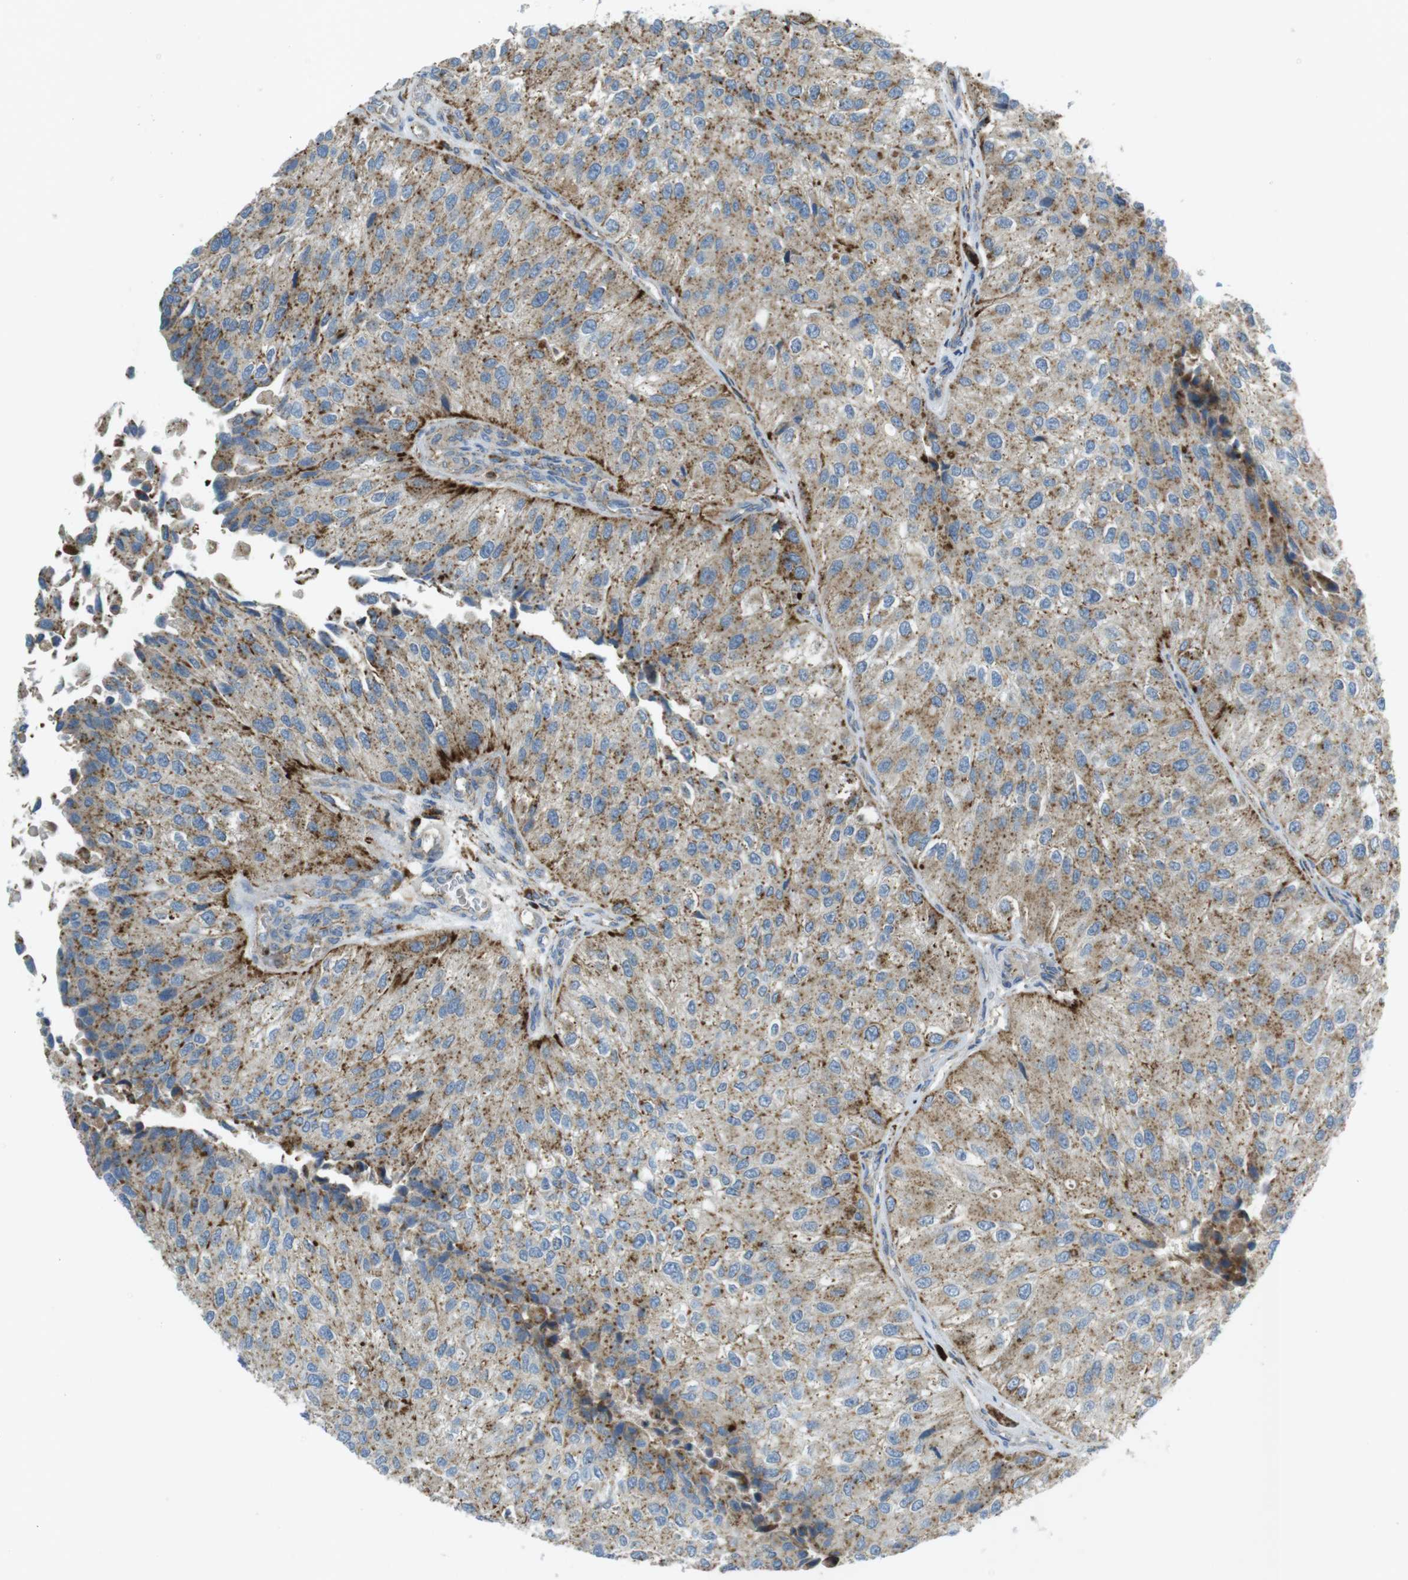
{"staining": {"intensity": "moderate", "quantity": ">75%", "location": "cytoplasmic/membranous"}, "tissue": "urothelial cancer", "cell_type": "Tumor cells", "image_type": "cancer", "snomed": [{"axis": "morphology", "description": "Urothelial carcinoma, High grade"}, {"axis": "topography", "description": "Kidney"}, {"axis": "topography", "description": "Urinary bladder"}], "caption": "IHC of high-grade urothelial carcinoma reveals medium levels of moderate cytoplasmic/membranous expression in about >75% of tumor cells. The staining was performed using DAB, with brown indicating positive protein expression. Nuclei are stained blue with hematoxylin.", "gene": "LAMP1", "patient": {"sex": "male", "age": 77}}